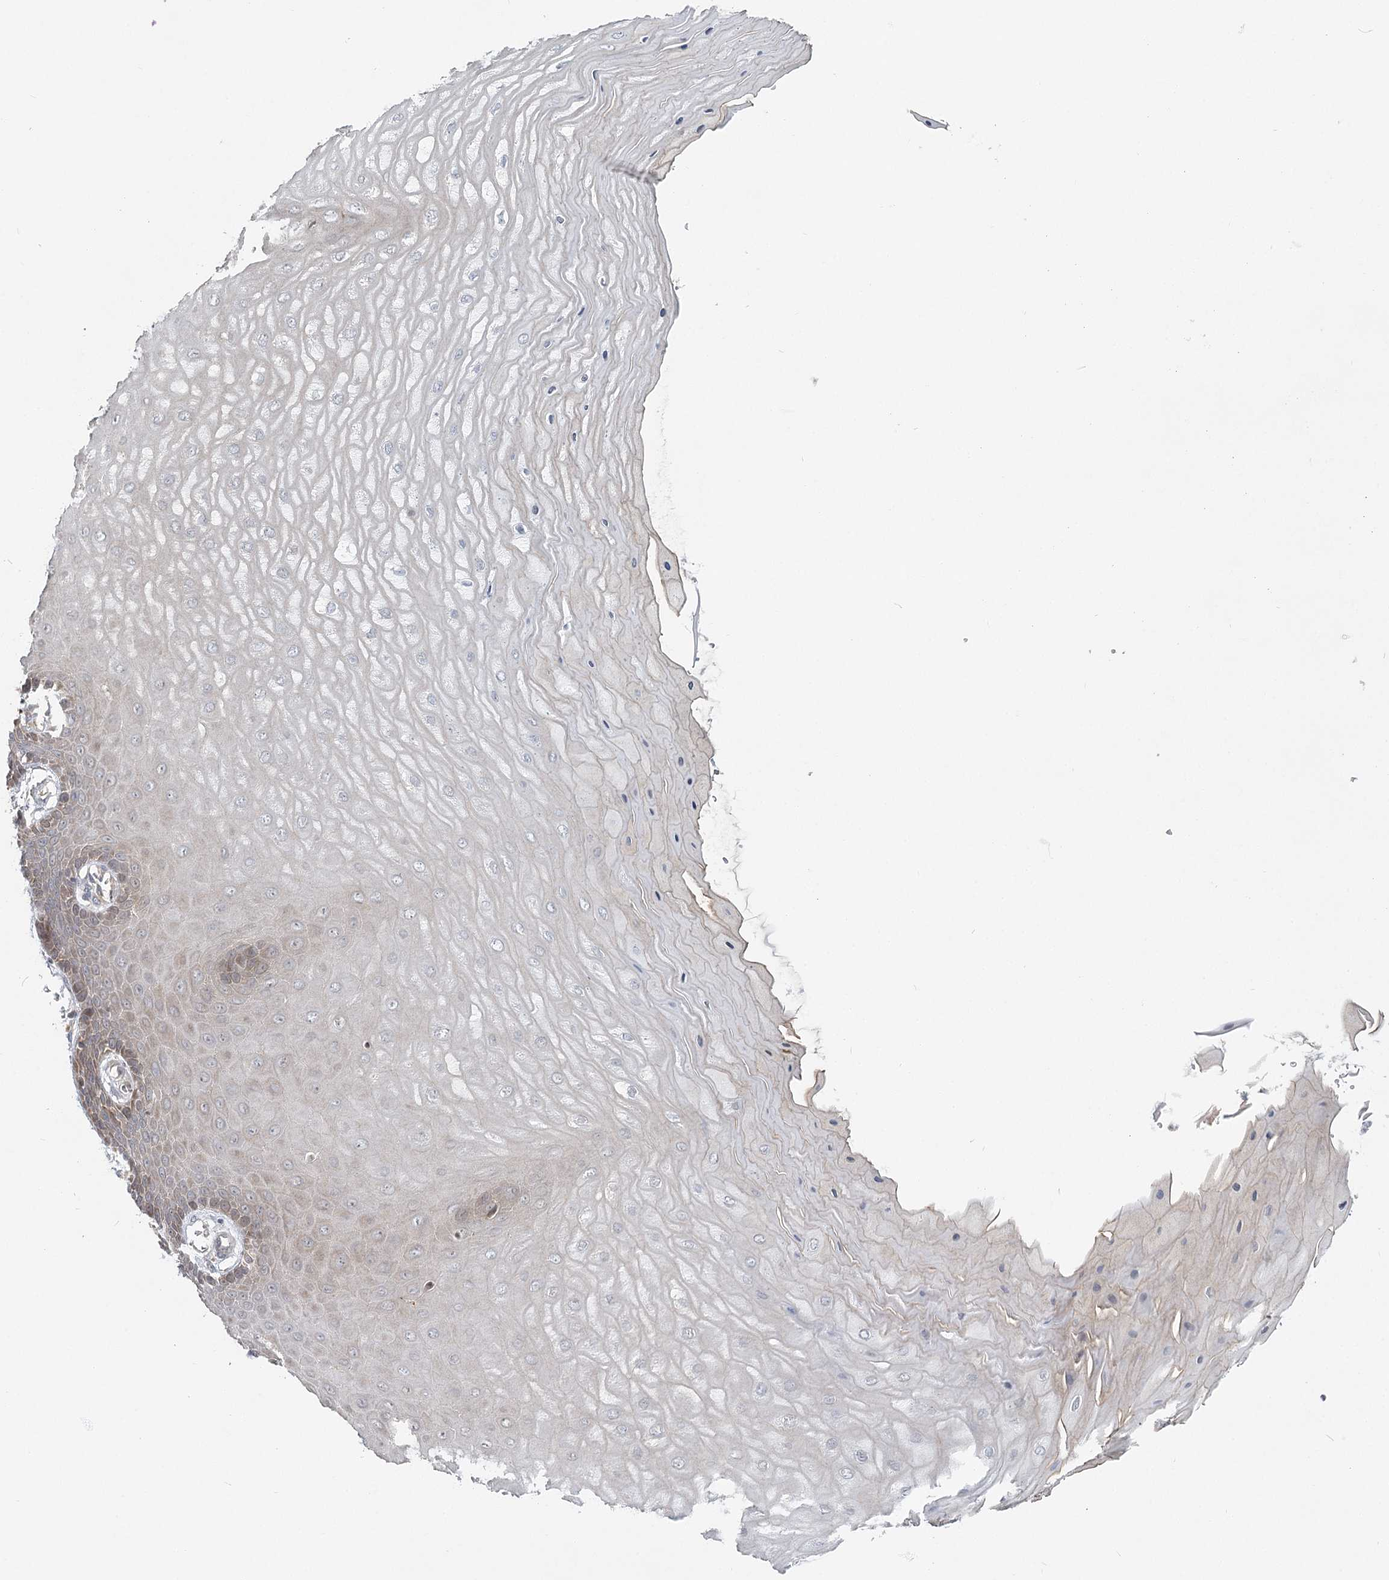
{"staining": {"intensity": "weak", "quantity": "<25%", "location": "cytoplasmic/membranous"}, "tissue": "cervix", "cell_type": "Glandular cells", "image_type": "normal", "snomed": [{"axis": "morphology", "description": "Normal tissue, NOS"}, {"axis": "topography", "description": "Cervix"}], "caption": "High magnification brightfield microscopy of unremarkable cervix stained with DAB (3,3'-diaminobenzidine) (brown) and counterstained with hematoxylin (blue): glandular cells show no significant staining. (Brightfield microscopy of DAB immunohistochemistry (IHC) at high magnification).", "gene": "THNSL1", "patient": {"sex": "female", "age": 55}}